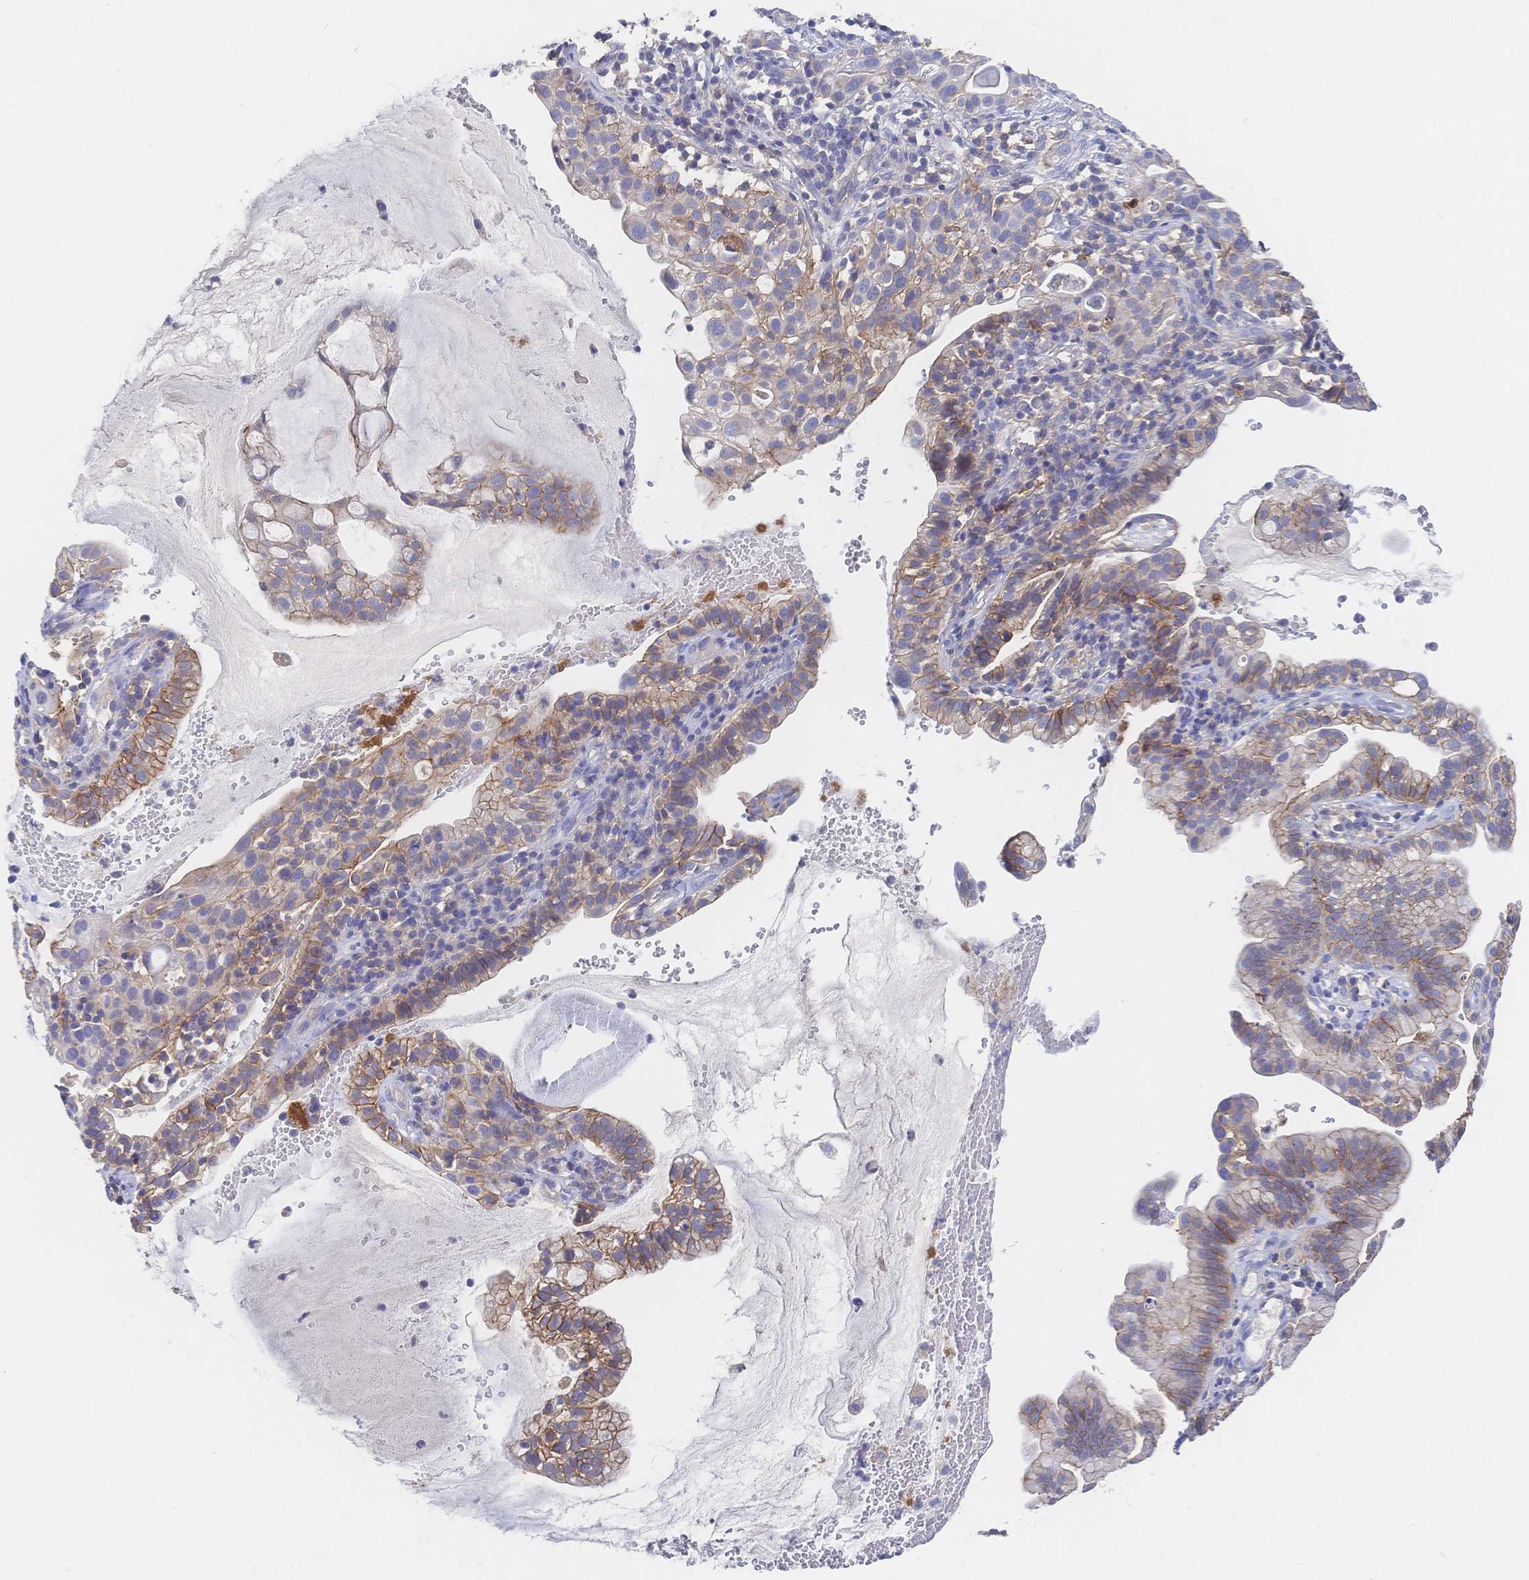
{"staining": {"intensity": "moderate", "quantity": "25%-75%", "location": "cytoplasmic/membranous"}, "tissue": "cervical cancer", "cell_type": "Tumor cells", "image_type": "cancer", "snomed": [{"axis": "morphology", "description": "Adenocarcinoma, NOS"}, {"axis": "topography", "description": "Cervix"}], "caption": "Cervical cancer (adenocarcinoma) tissue exhibits moderate cytoplasmic/membranous expression in approximately 25%-75% of tumor cells, visualized by immunohistochemistry.", "gene": "F11R", "patient": {"sex": "female", "age": 41}}